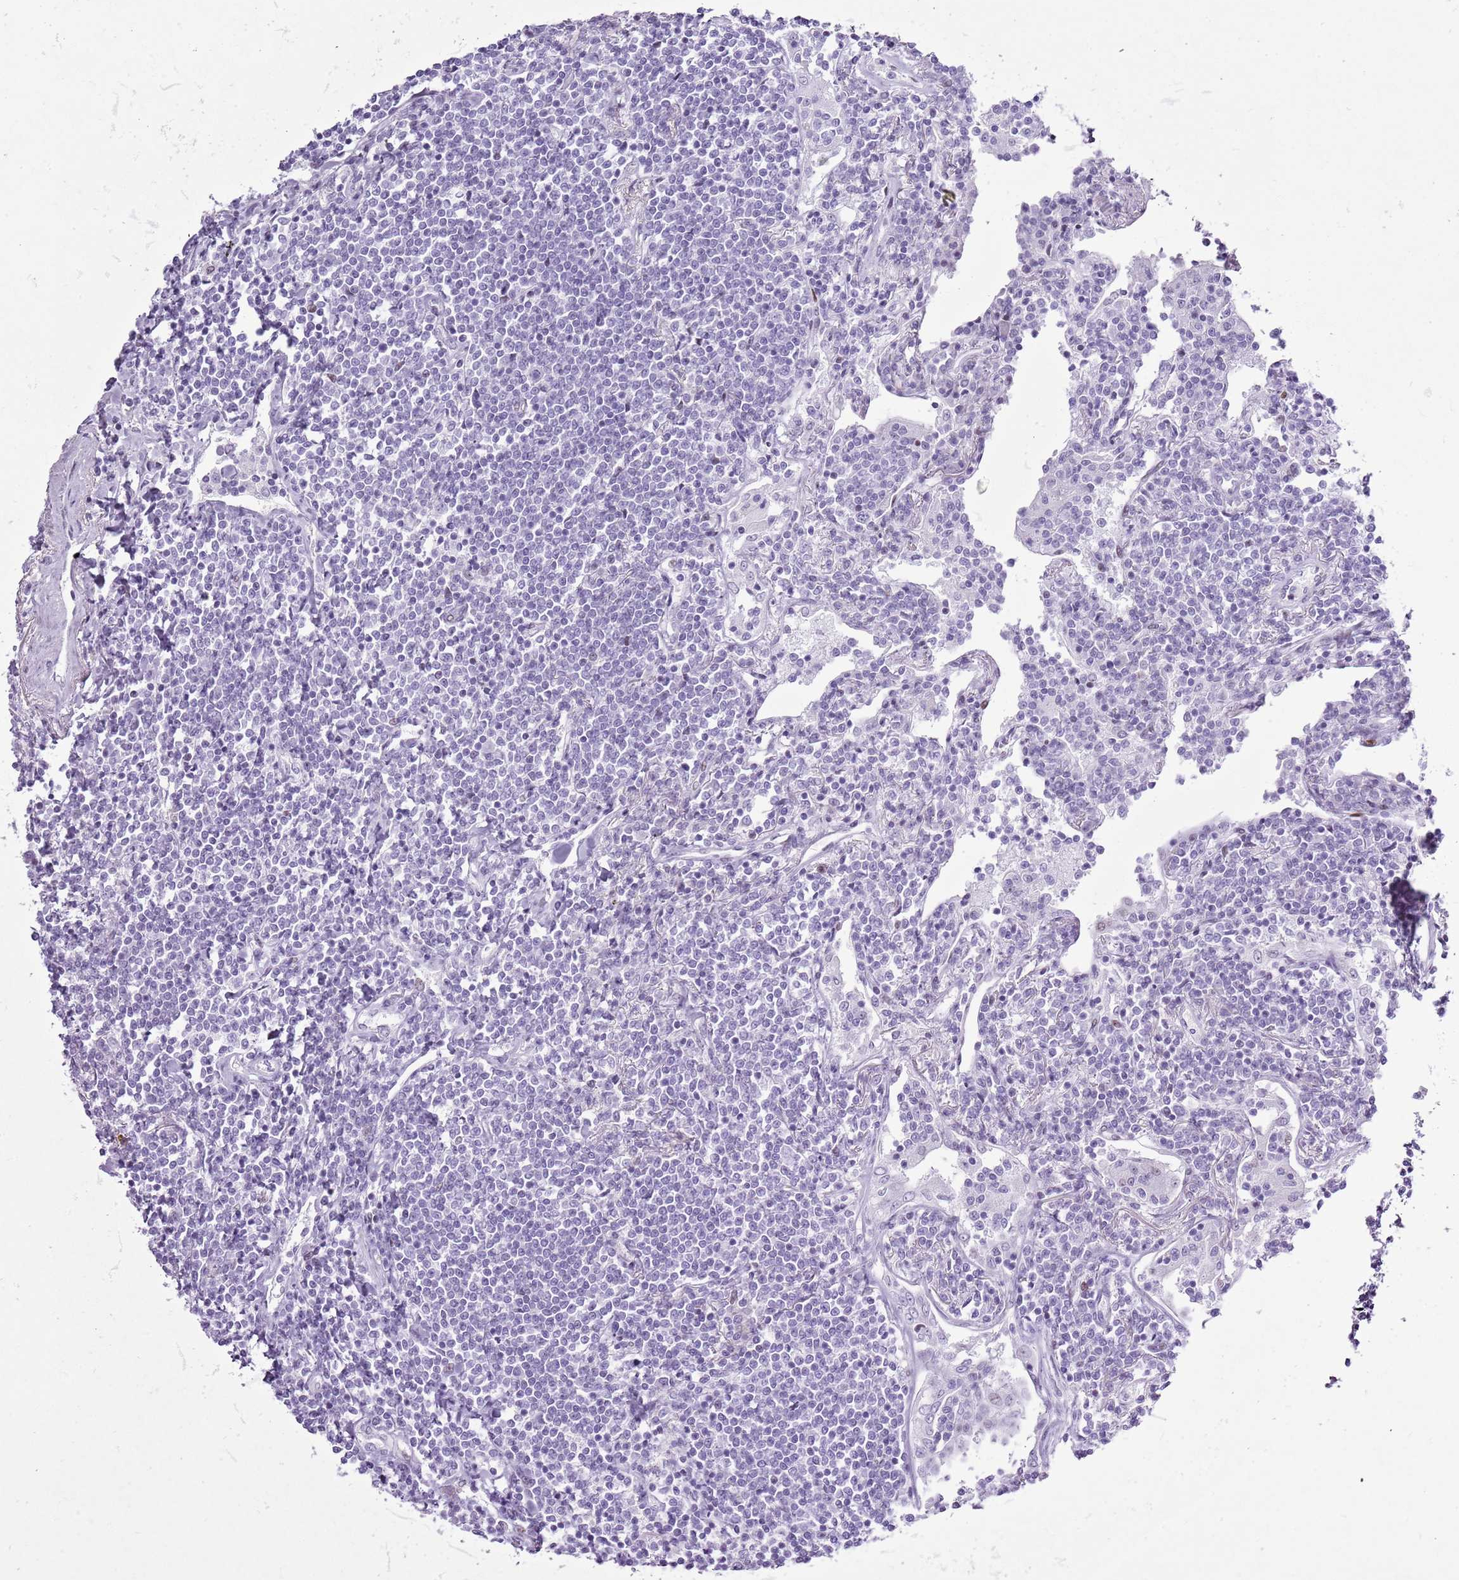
{"staining": {"intensity": "negative", "quantity": "none", "location": "none"}, "tissue": "lymphoma", "cell_type": "Tumor cells", "image_type": "cancer", "snomed": [{"axis": "morphology", "description": "Malignant lymphoma, non-Hodgkin's type, Low grade"}, {"axis": "topography", "description": "Lung"}], "caption": "Protein analysis of lymphoma demonstrates no significant positivity in tumor cells.", "gene": "ASIP", "patient": {"sex": "female", "age": 71}}